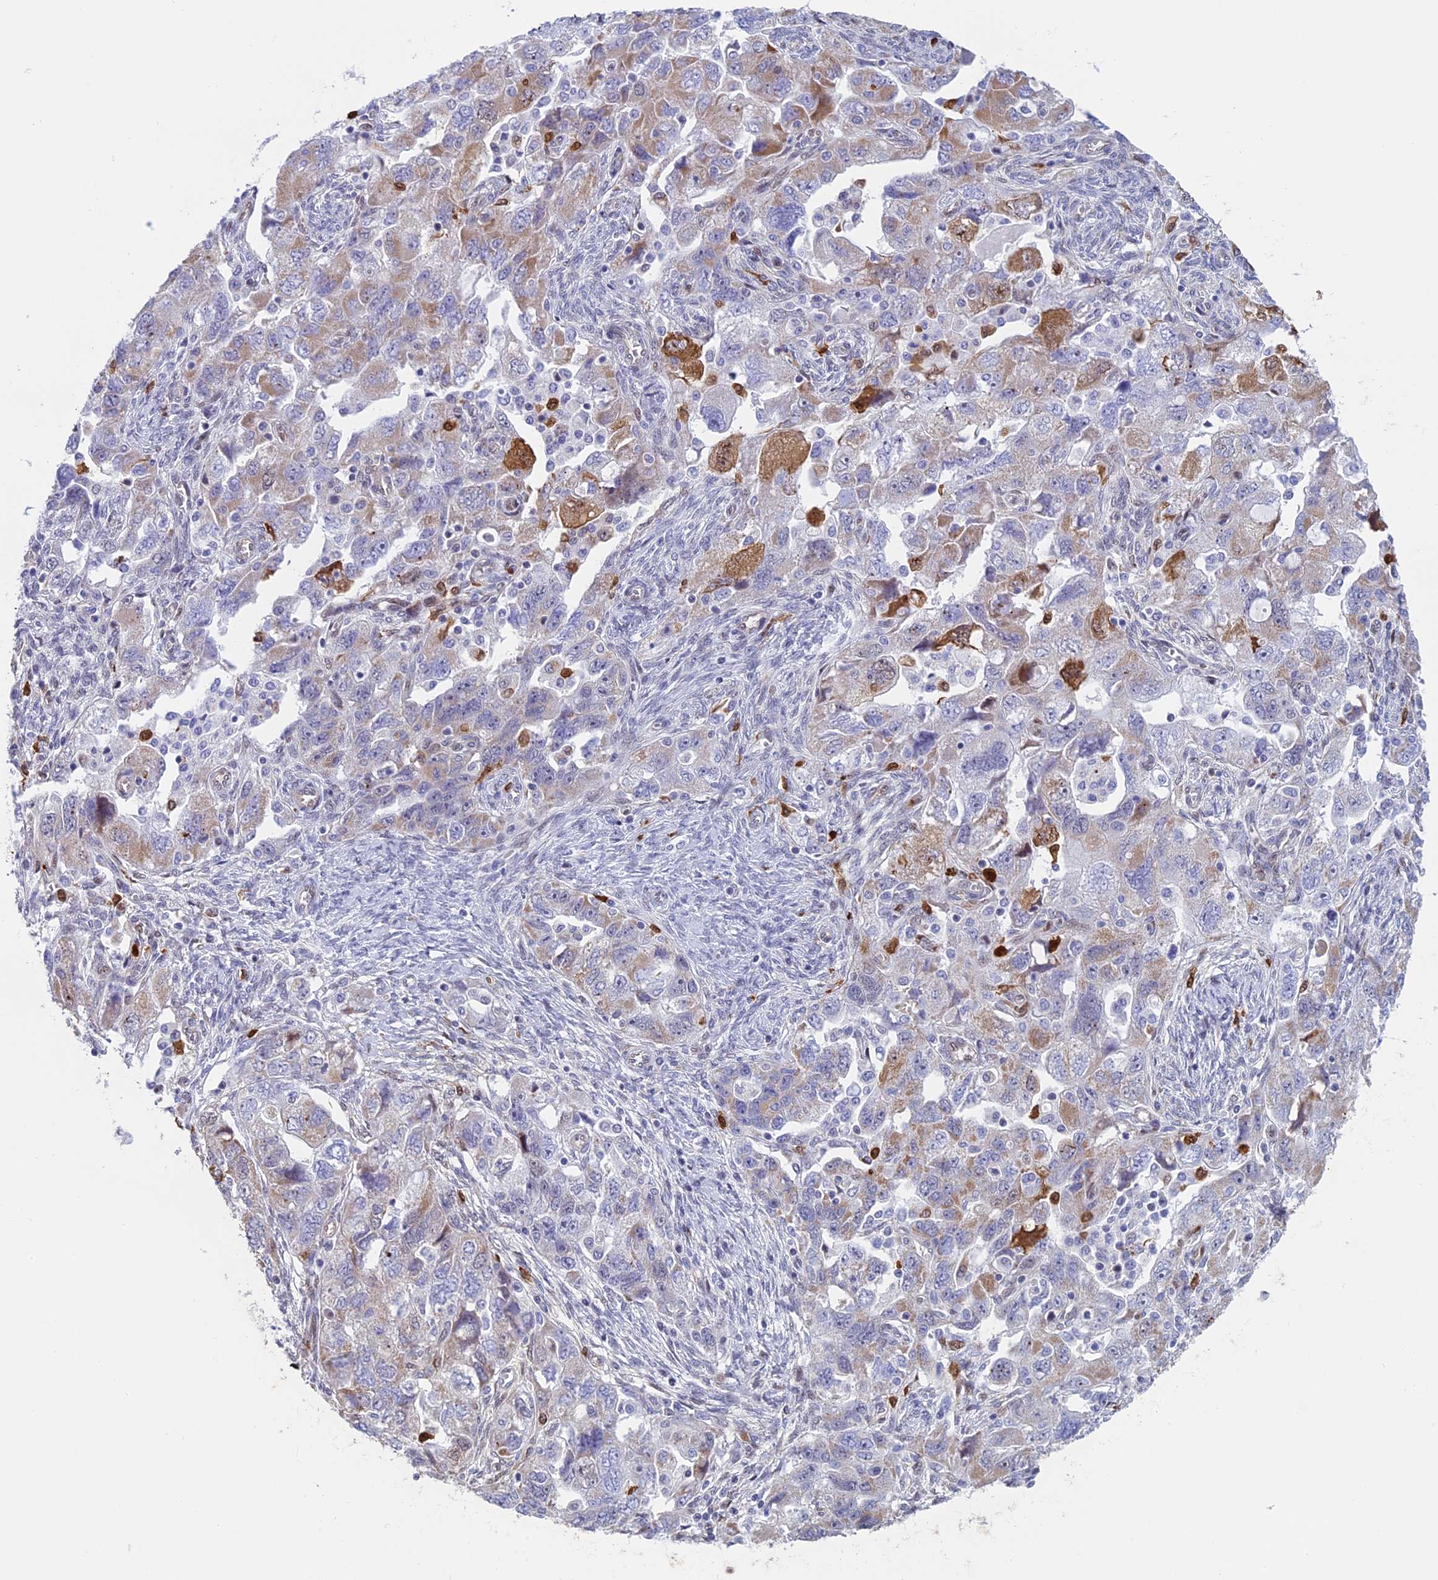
{"staining": {"intensity": "moderate", "quantity": "<25%", "location": "cytoplasmic/membranous,nuclear"}, "tissue": "ovarian cancer", "cell_type": "Tumor cells", "image_type": "cancer", "snomed": [{"axis": "morphology", "description": "Carcinoma, NOS"}, {"axis": "morphology", "description": "Cystadenocarcinoma, serous, NOS"}, {"axis": "topography", "description": "Ovary"}], "caption": "Immunohistochemical staining of ovarian carcinoma shows moderate cytoplasmic/membranous and nuclear protein staining in about <25% of tumor cells.", "gene": "SLC26A1", "patient": {"sex": "female", "age": 69}}